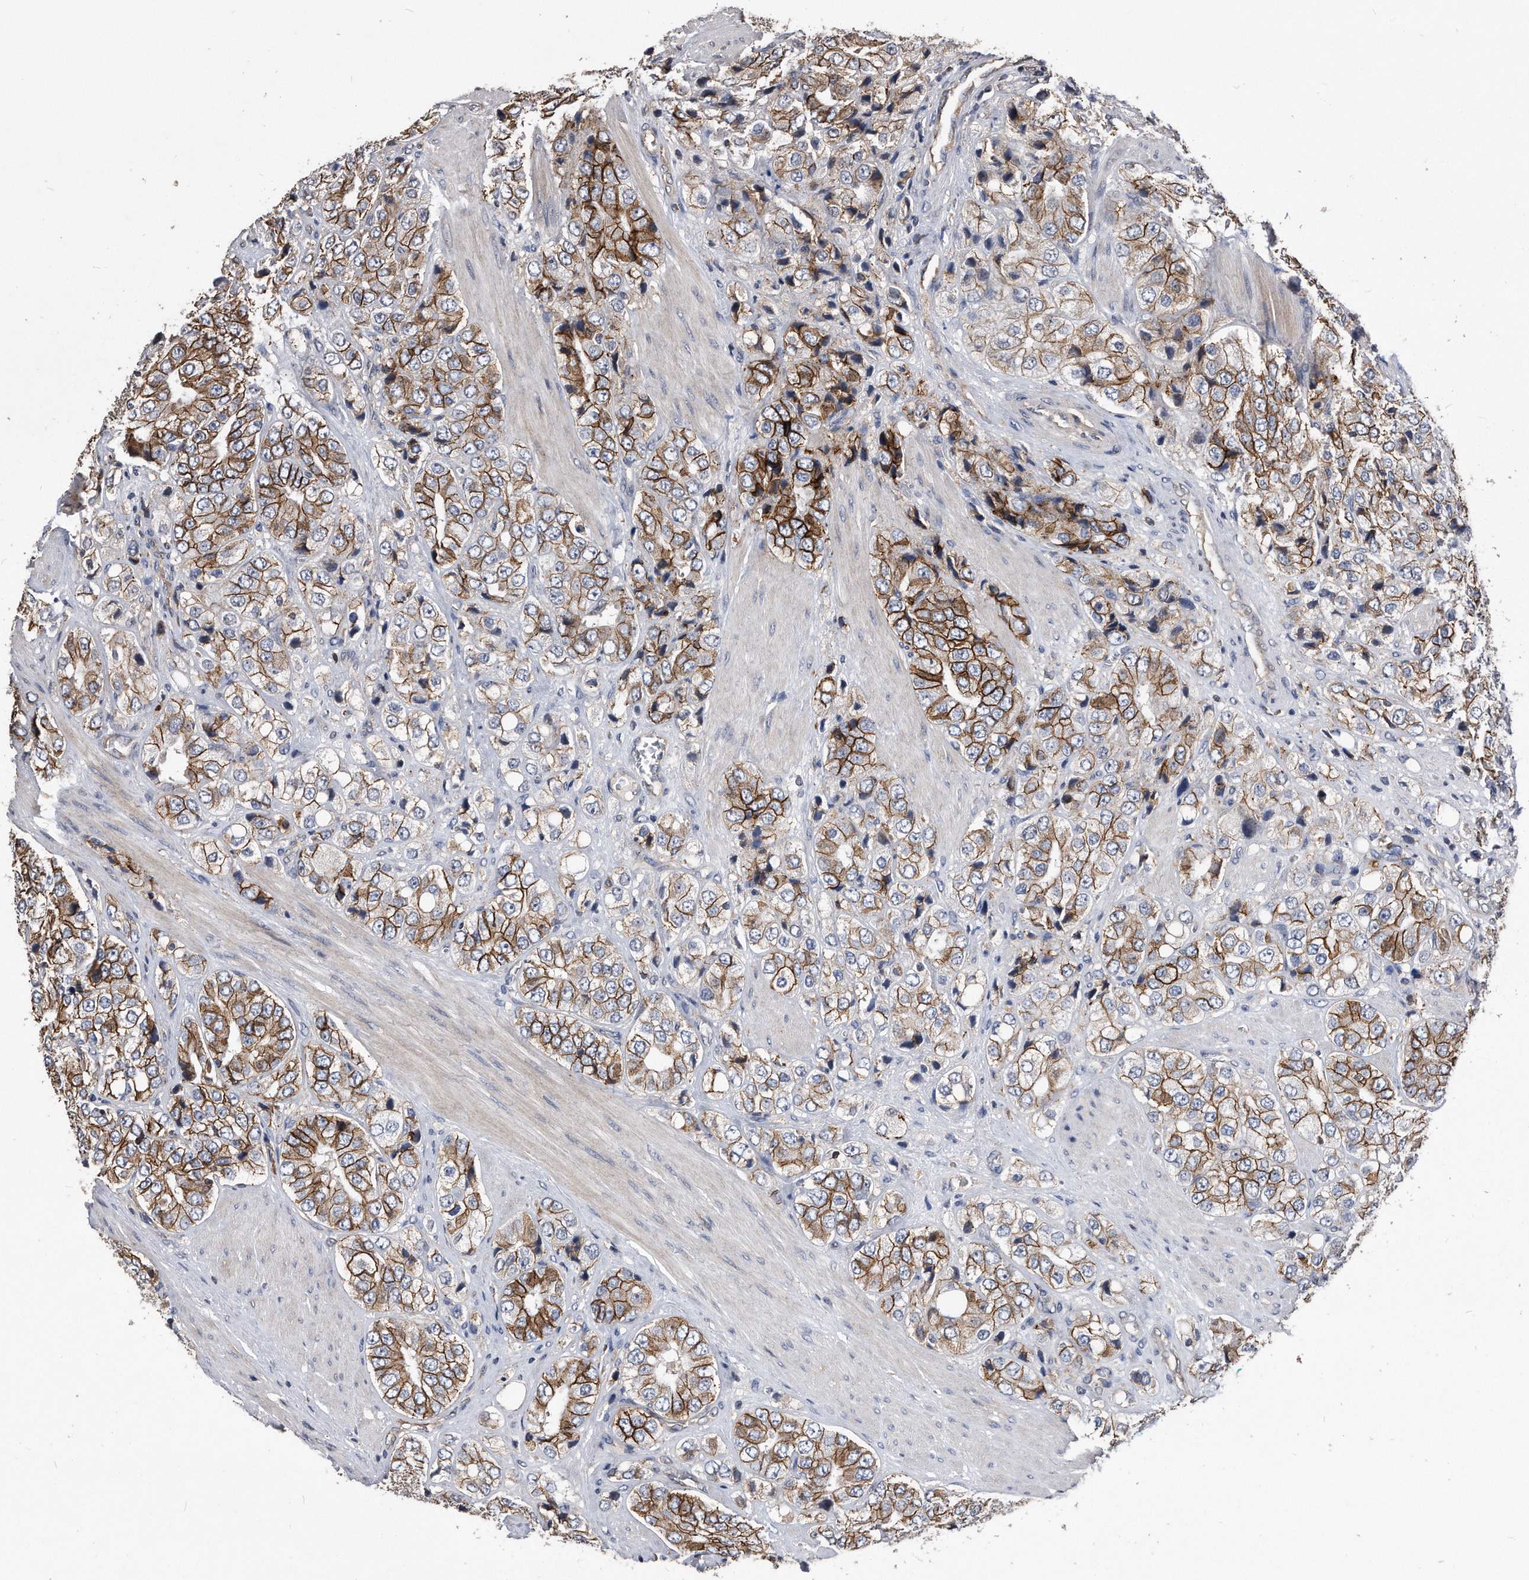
{"staining": {"intensity": "moderate", "quantity": ">75%", "location": "cytoplasmic/membranous"}, "tissue": "prostate cancer", "cell_type": "Tumor cells", "image_type": "cancer", "snomed": [{"axis": "morphology", "description": "Adenocarcinoma, High grade"}, {"axis": "topography", "description": "Prostate"}], "caption": "Immunohistochemical staining of prostate adenocarcinoma (high-grade) displays moderate cytoplasmic/membranous protein expression in approximately >75% of tumor cells.", "gene": "IL20RA", "patient": {"sex": "male", "age": 50}}